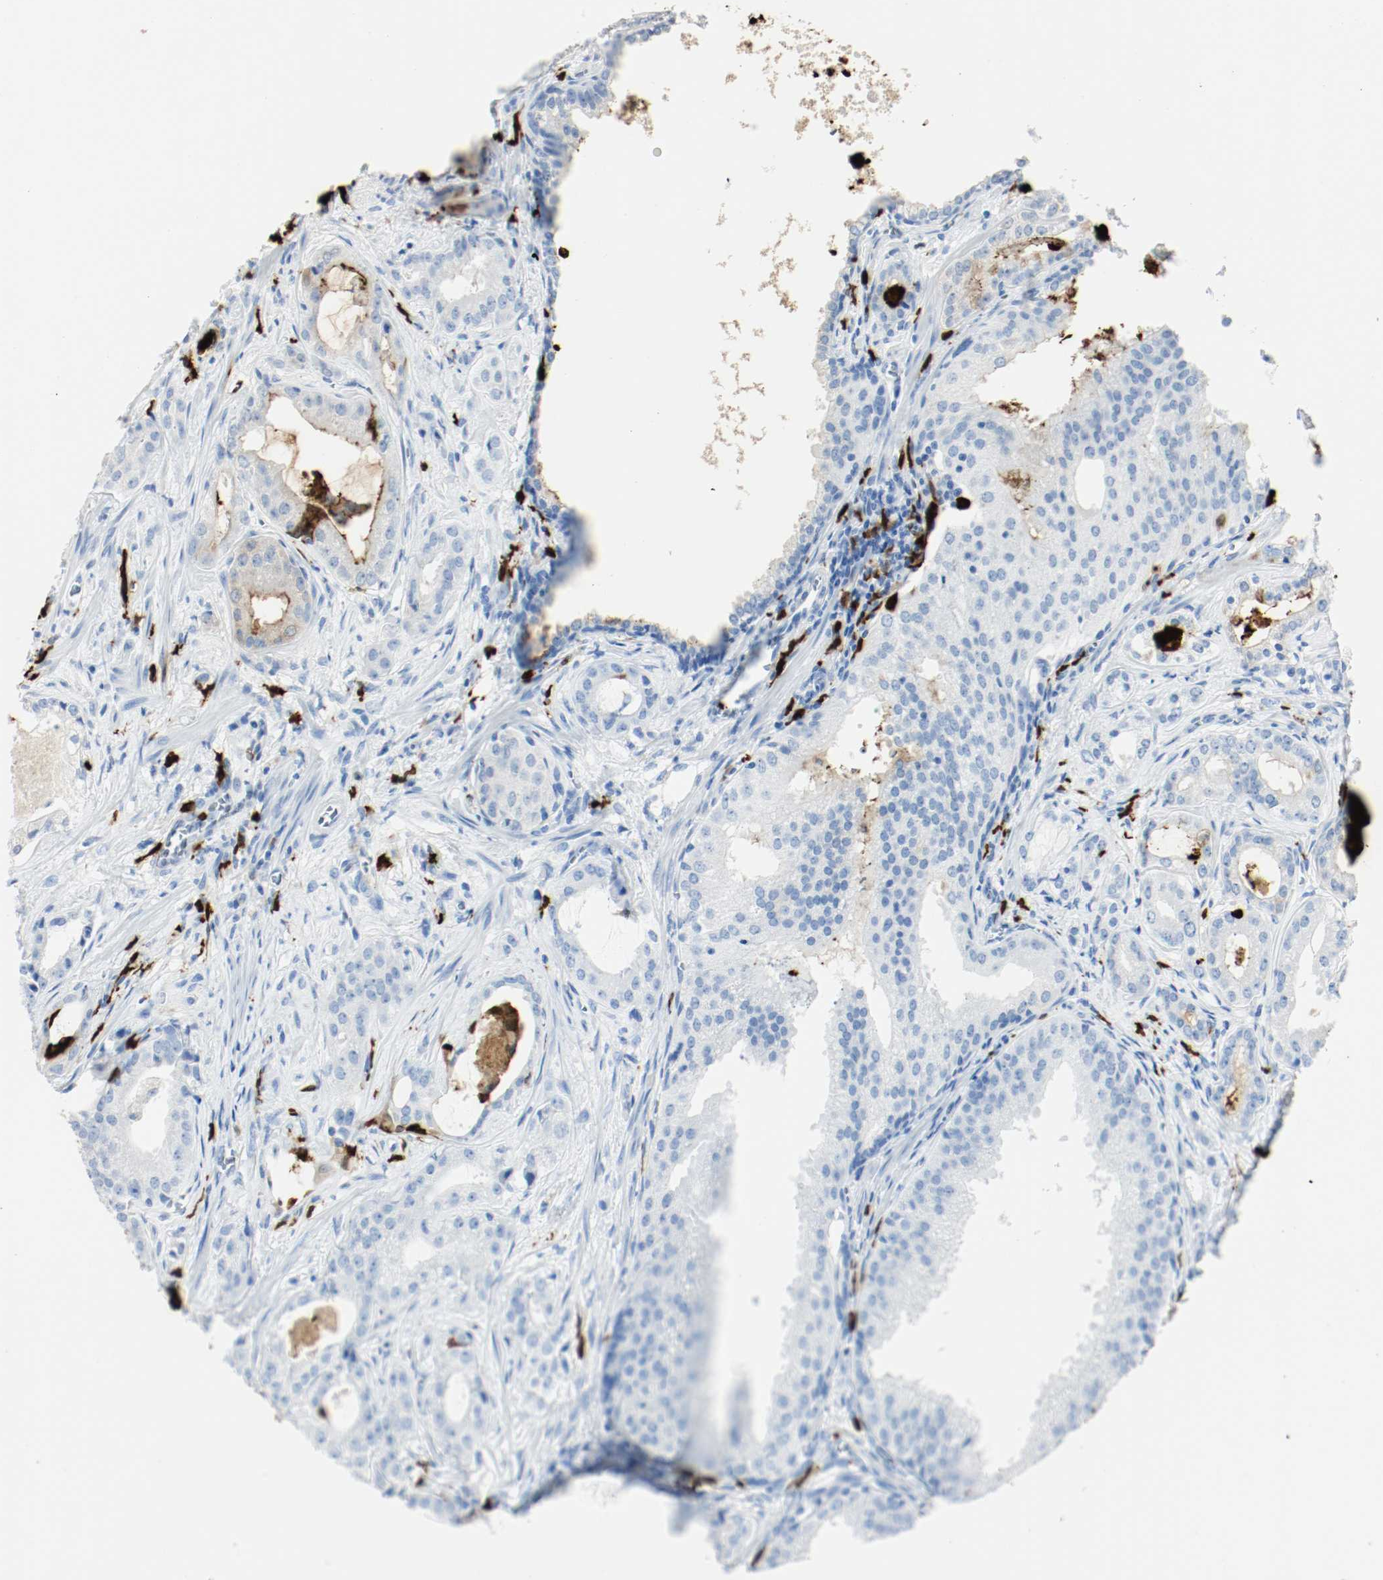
{"staining": {"intensity": "moderate", "quantity": "<25%", "location": "cytoplasmic/membranous"}, "tissue": "prostate cancer", "cell_type": "Tumor cells", "image_type": "cancer", "snomed": [{"axis": "morphology", "description": "Adenocarcinoma, Low grade"}, {"axis": "topography", "description": "Prostate"}], "caption": "This histopathology image reveals prostate cancer stained with immunohistochemistry (IHC) to label a protein in brown. The cytoplasmic/membranous of tumor cells show moderate positivity for the protein. Nuclei are counter-stained blue.", "gene": "S100A9", "patient": {"sex": "male", "age": 59}}